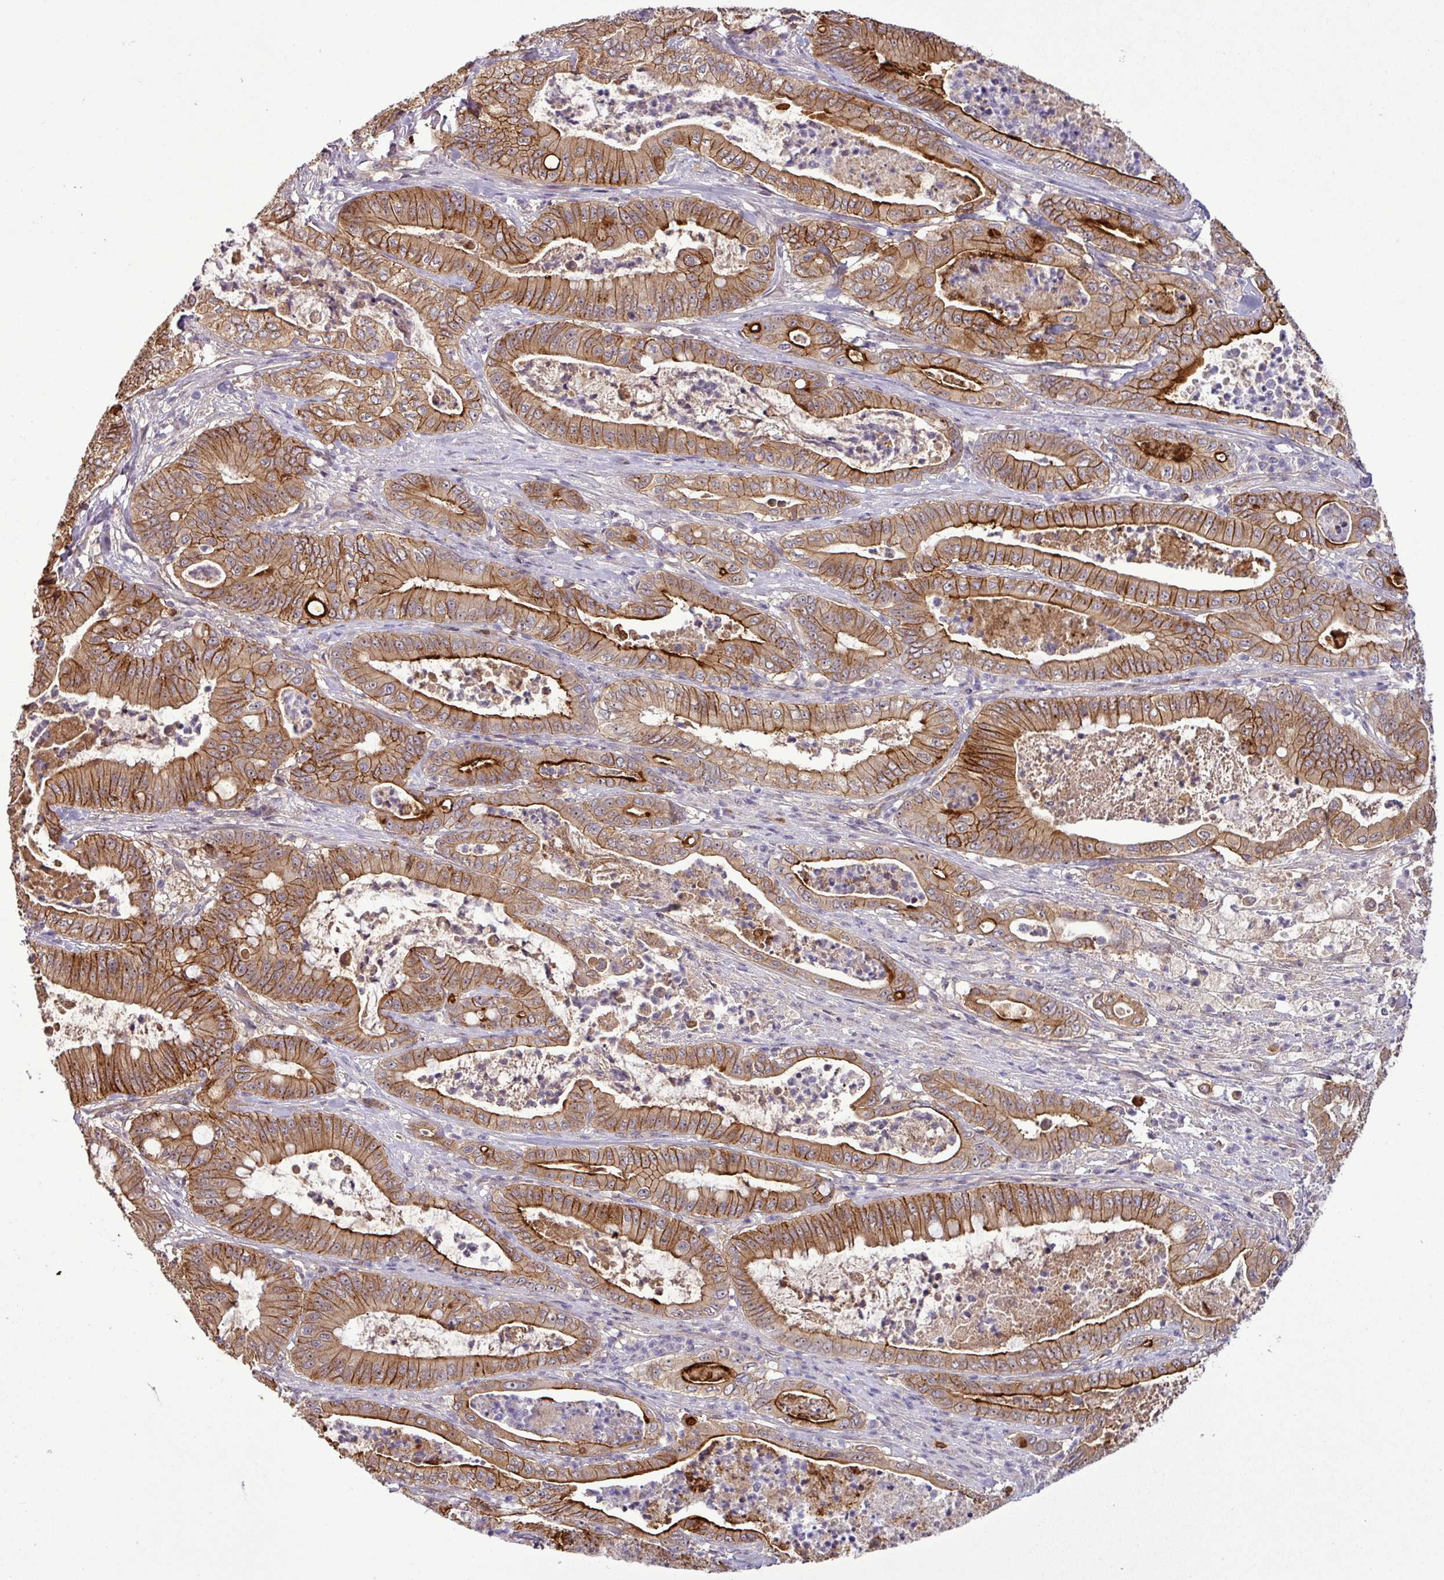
{"staining": {"intensity": "moderate", "quantity": ">75%", "location": "cytoplasmic/membranous,nuclear"}, "tissue": "pancreatic cancer", "cell_type": "Tumor cells", "image_type": "cancer", "snomed": [{"axis": "morphology", "description": "Adenocarcinoma, NOS"}, {"axis": "topography", "description": "Pancreas"}], "caption": "An immunohistochemistry histopathology image of tumor tissue is shown. Protein staining in brown shows moderate cytoplasmic/membranous and nuclear positivity in pancreatic cancer within tumor cells. (Brightfield microscopy of DAB IHC at high magnification).", "gene": "PCDH1", "patient": {"sex": "male", "age": 71}}